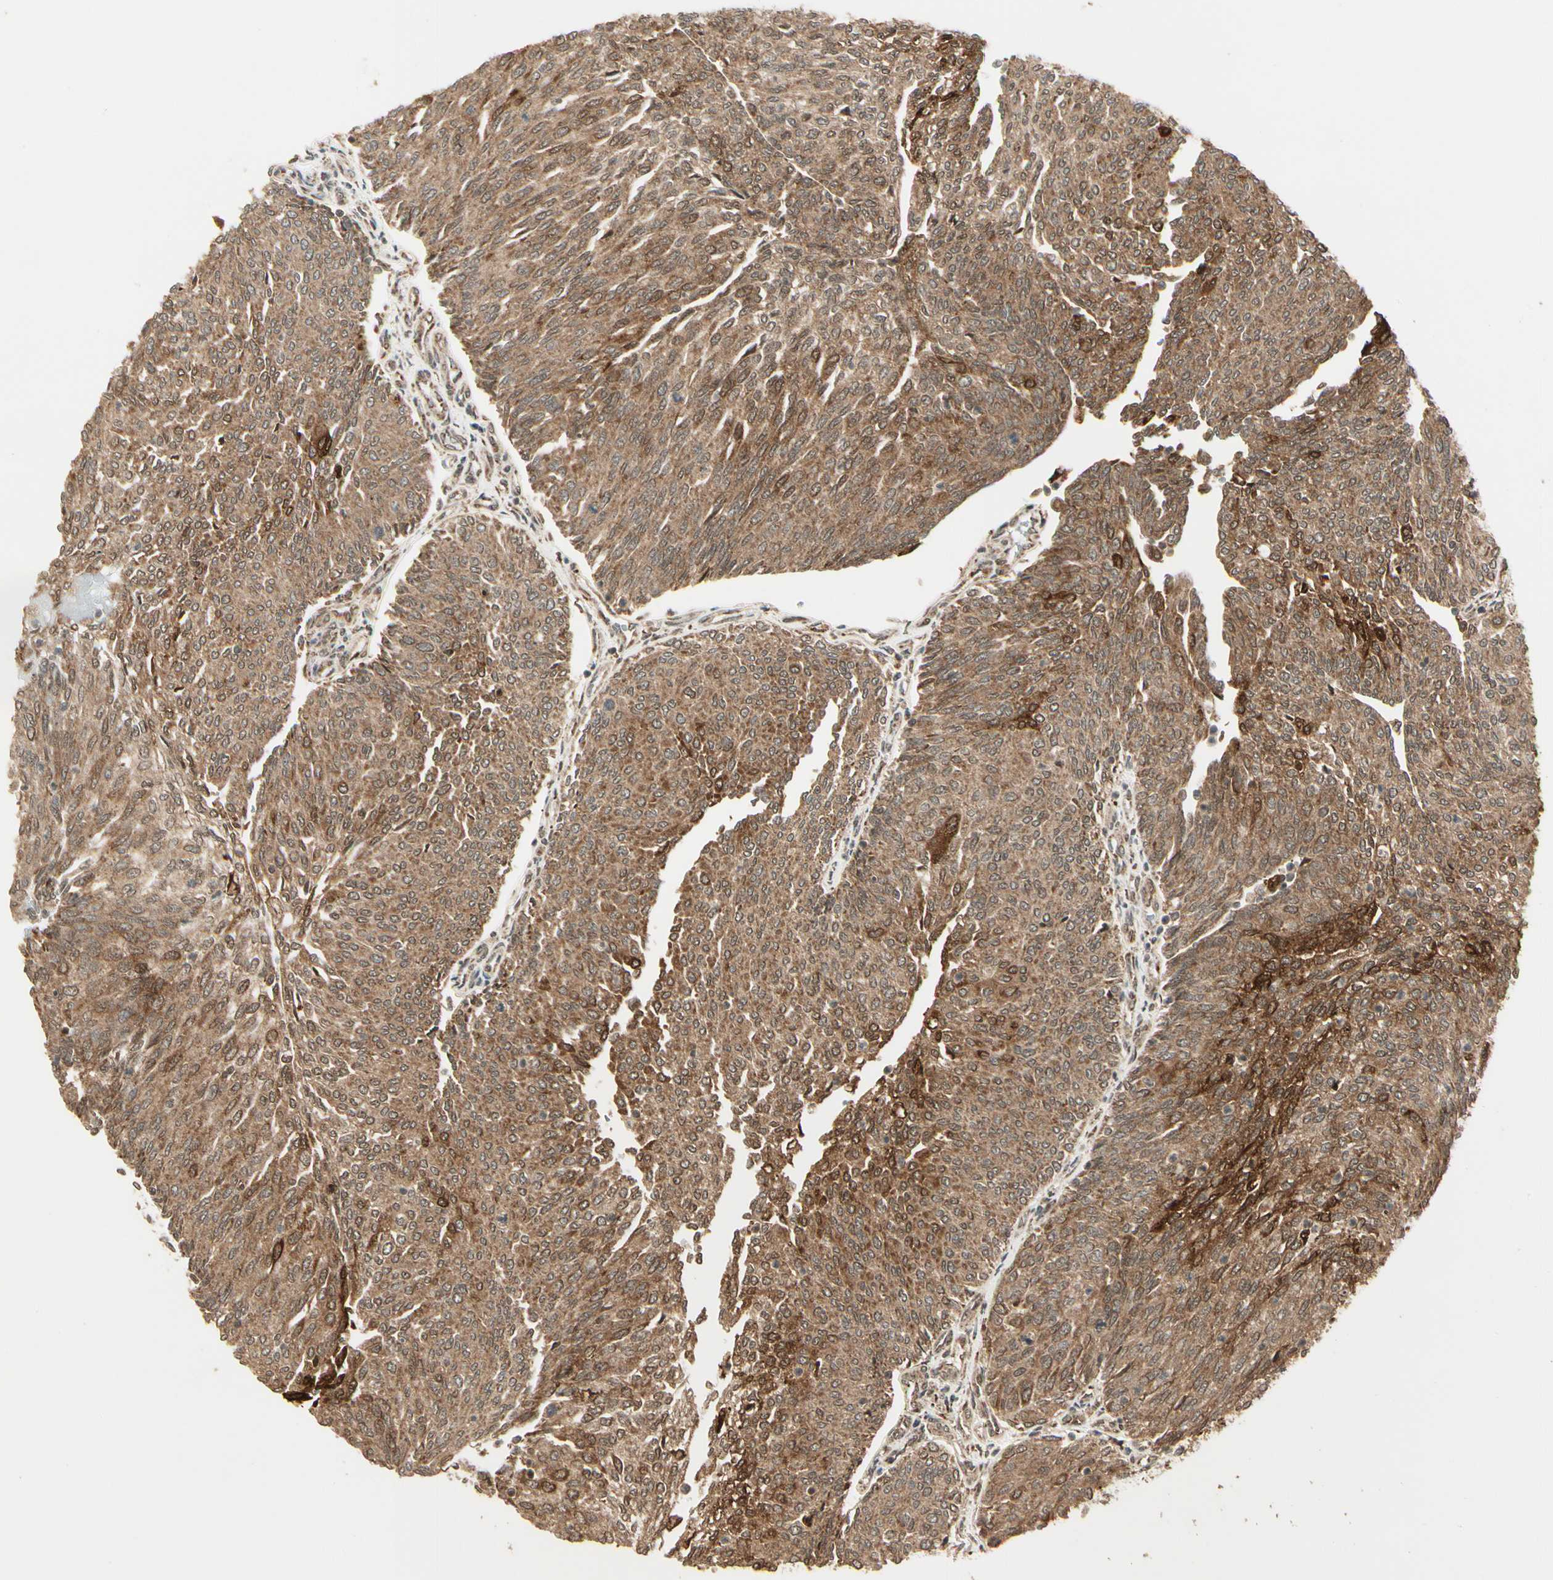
{"staining": {"intensity": "moderate", "quantity": ">75%", "location": "cytoplasmic/membranous"}, "tissue": "urothelial cancer", "cell_type": "Tumor cells", "image_type": "cancer", "snomed": [{"axis": "morphology", "description": "Urothelial carcinoma, Low grade"}, {"axis": "topography", "description": "Urinary bladder"}], "caption": "Urothelial cancer was stained to show a protein in brown. There is medium levels of moderate cytoplasmic/membranous positivity in approximately >75% of tumor cells. The staining is performed using DAB (3,3'-diaminobenzidine) brown chromogen to label protein expression. The nuclei are counter-stained blue using hematoxylin.", "gene": "GLUL", "patient": {"sex": "female", "age": 79}}